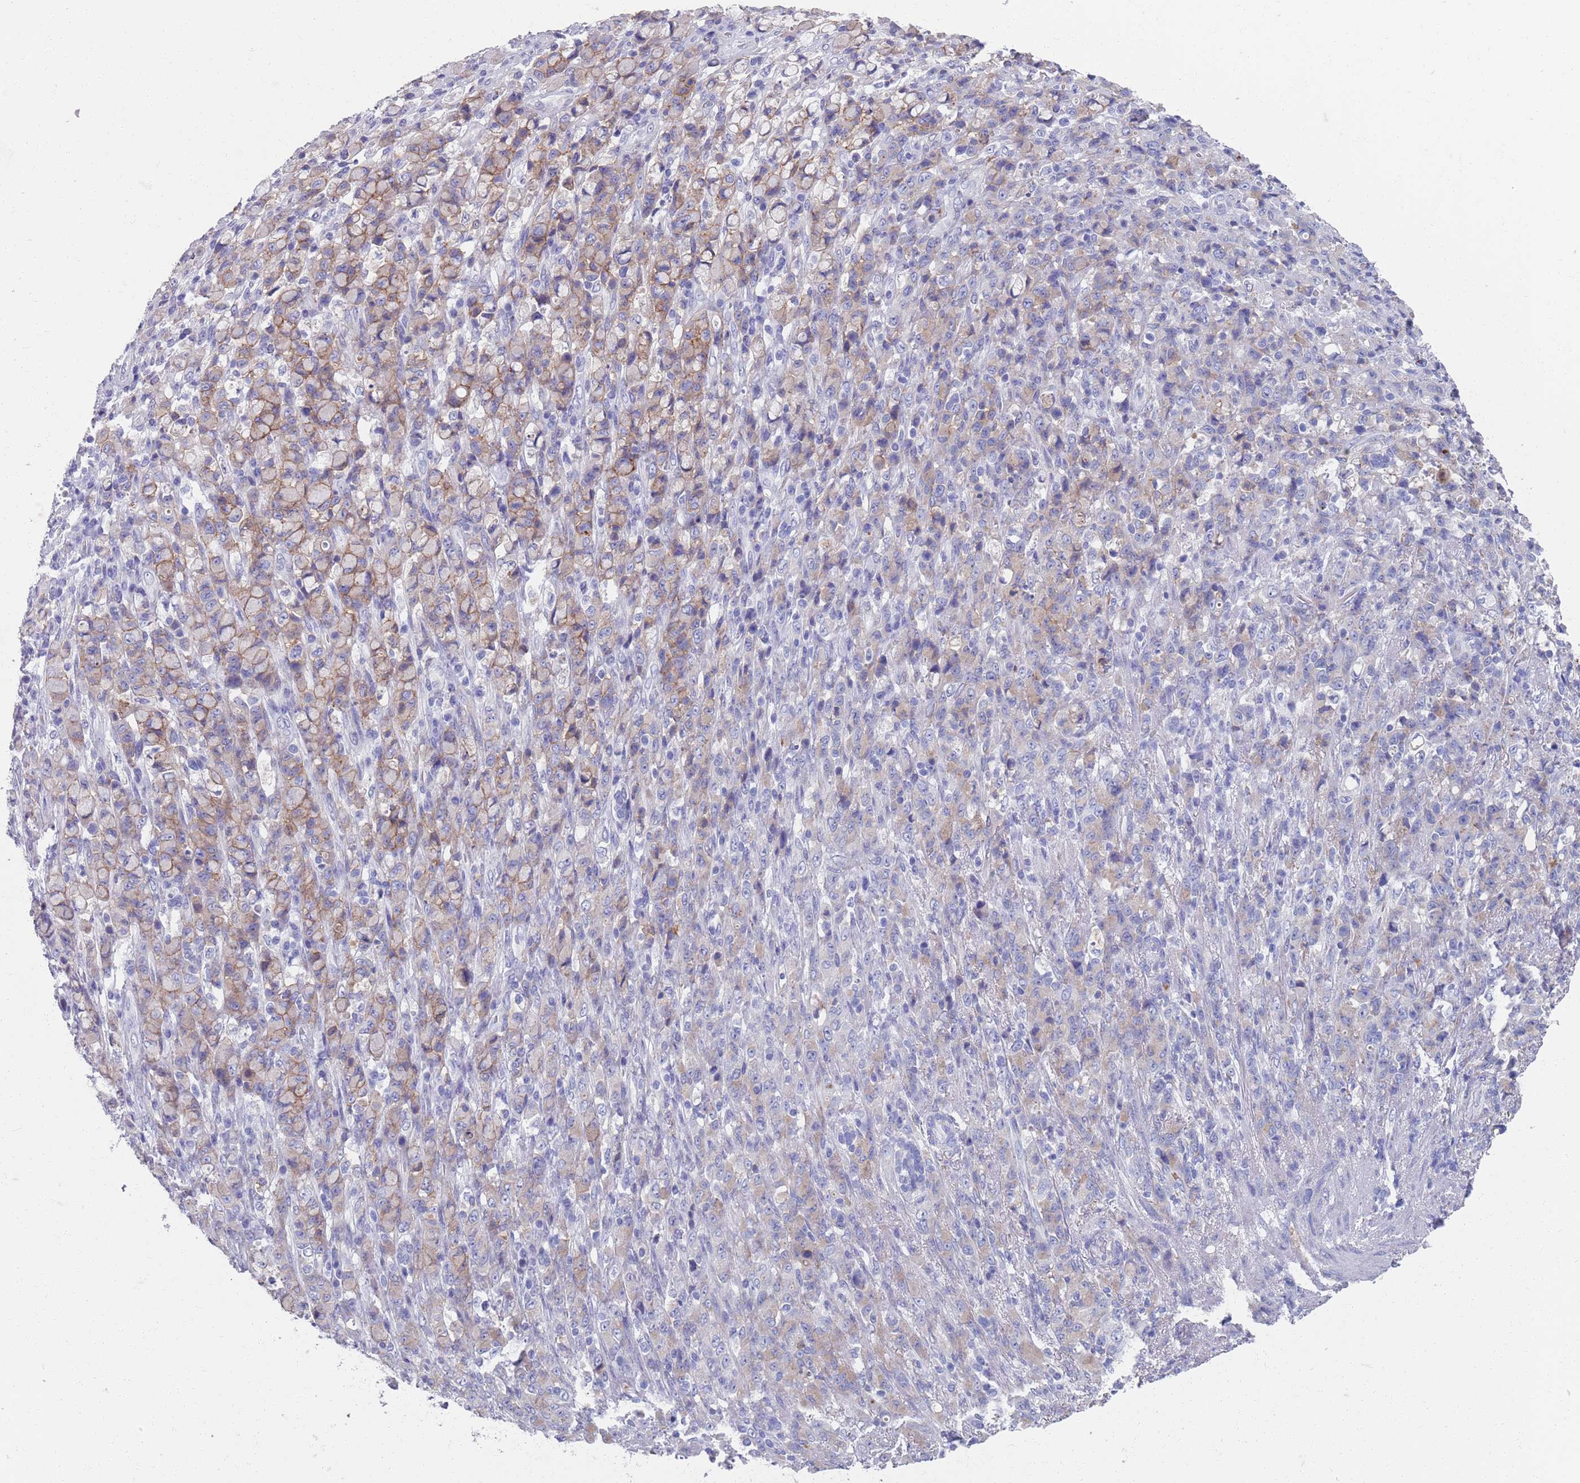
{"staining": {"intensity": "moderate", "quantity": "<25%", "location": "cytoplasmic/membranous"}, "tissue": "stomach cancer", "cell_type": "Tumor cells", "image_type": "cancer", "snomed": [{"axis": "morphology", "description": "Normal tissue, NOS"}, {"axis": "morphology", "description": "Adenocarcinoma, NOS"}, {"axis": "topography", "description": "Stomach"}], "caption": "There is low levels of moderate cytoplasmic/membranous expression in tumor cells of stomach cancer, as demonstrated by immunohistochemical staining (brown color).", "gene": "PLOD1", "patient": {"sex": "female", "age": 79}}